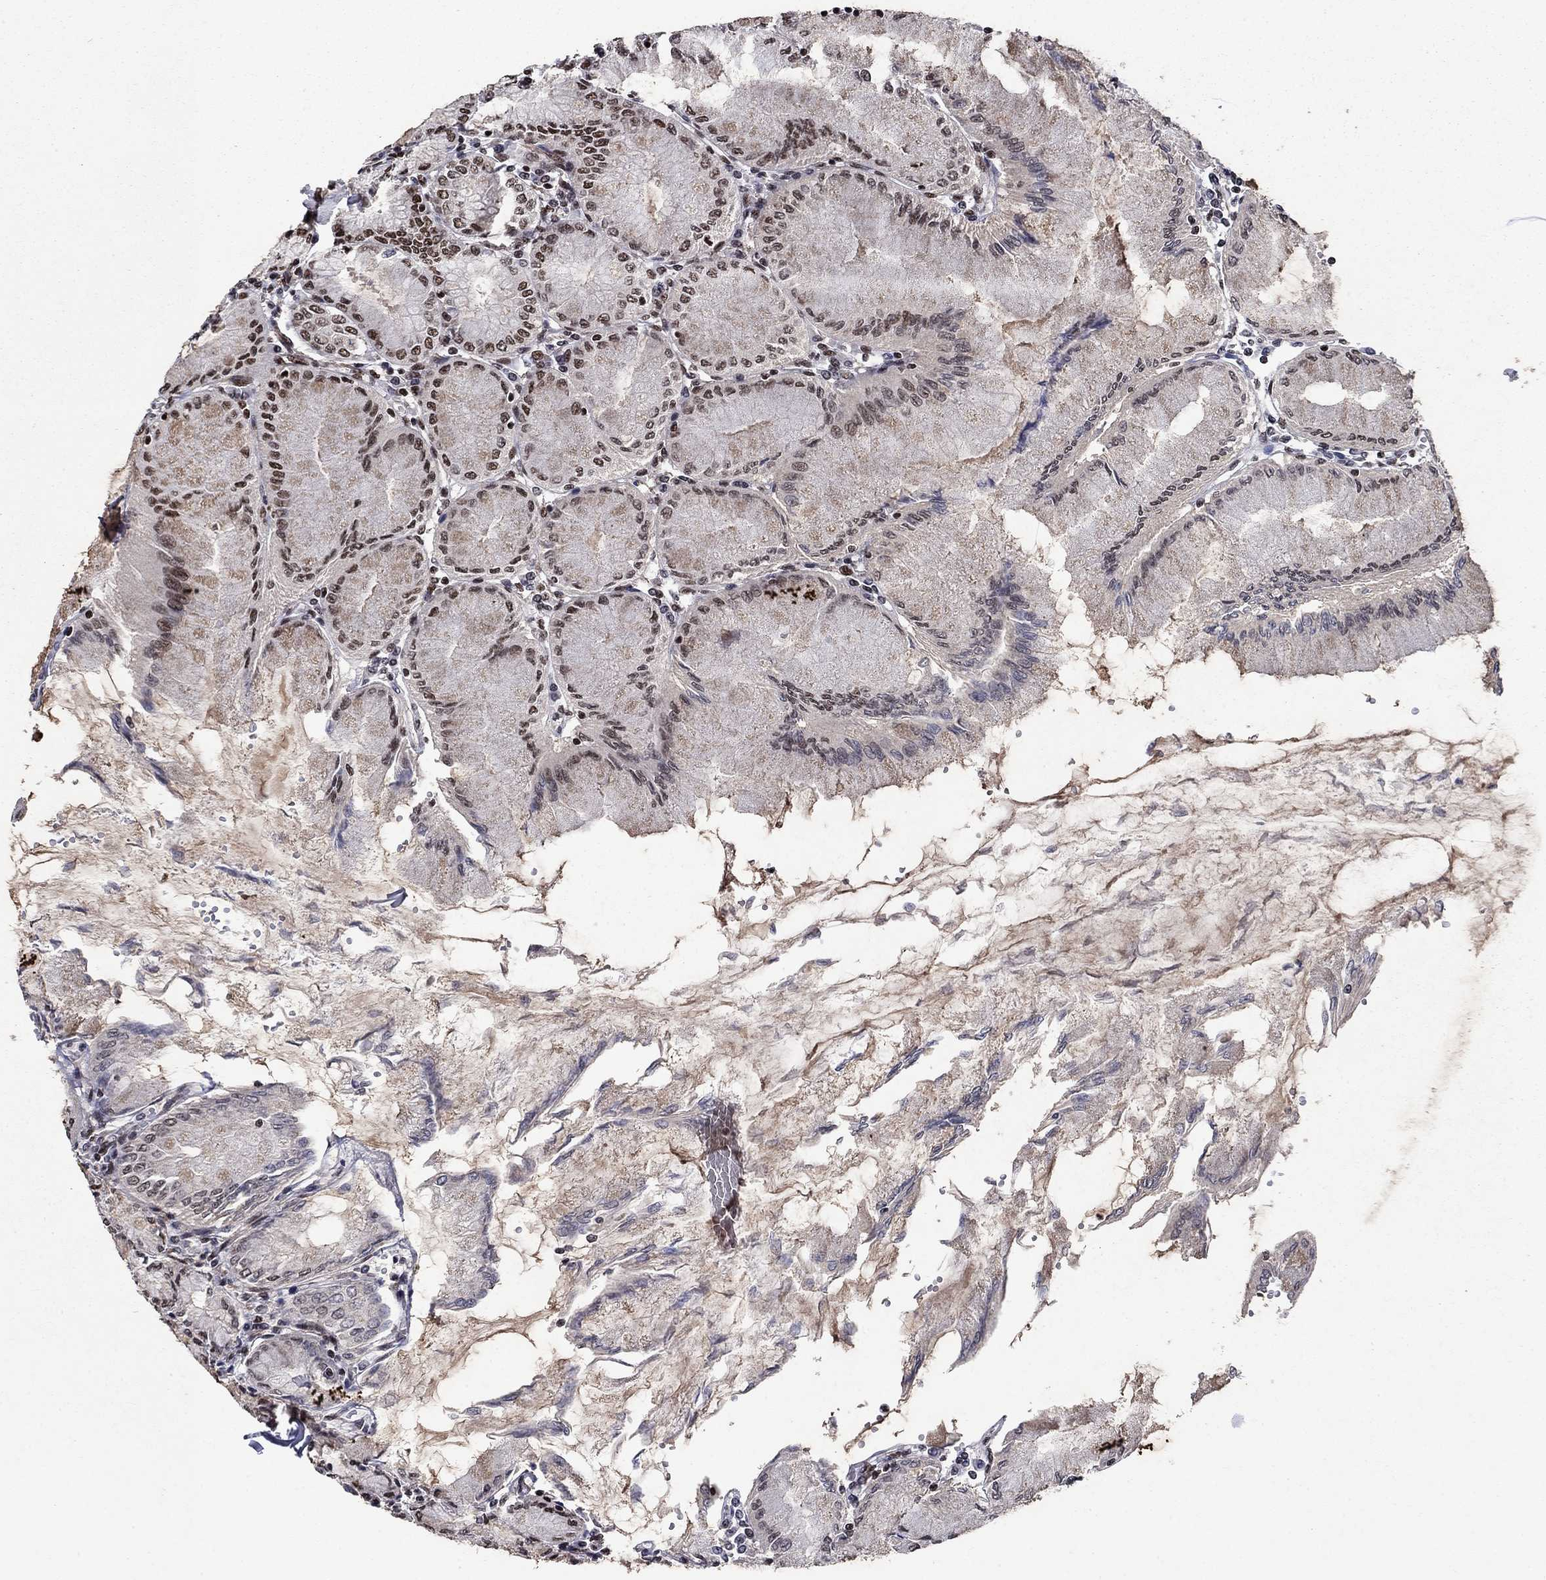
{"staining": {"intensity": "strong", "quantity": "25%-75%", "location": "nuclear"}, "tissue": "stomach", "cell_type": "Glandular cells", "image_type": "normal", "snomed": [{"axis": "morphology", "description": "Normal tissue, NOS"}, {"axis": "topography", "description": "Skeletal muscle"}, {"axis": "topography", "description": "Stomach"}], "caption": "This image displays benign stomach stained with immunohistochemistry (IHC) to label a protein in brown. The nuclear of glandular cells show strong positivity for the protein. Nuclei are counter-stained blue.", "gene": "RPRD1B", "patient": {"sex": "female", "age": 57}}